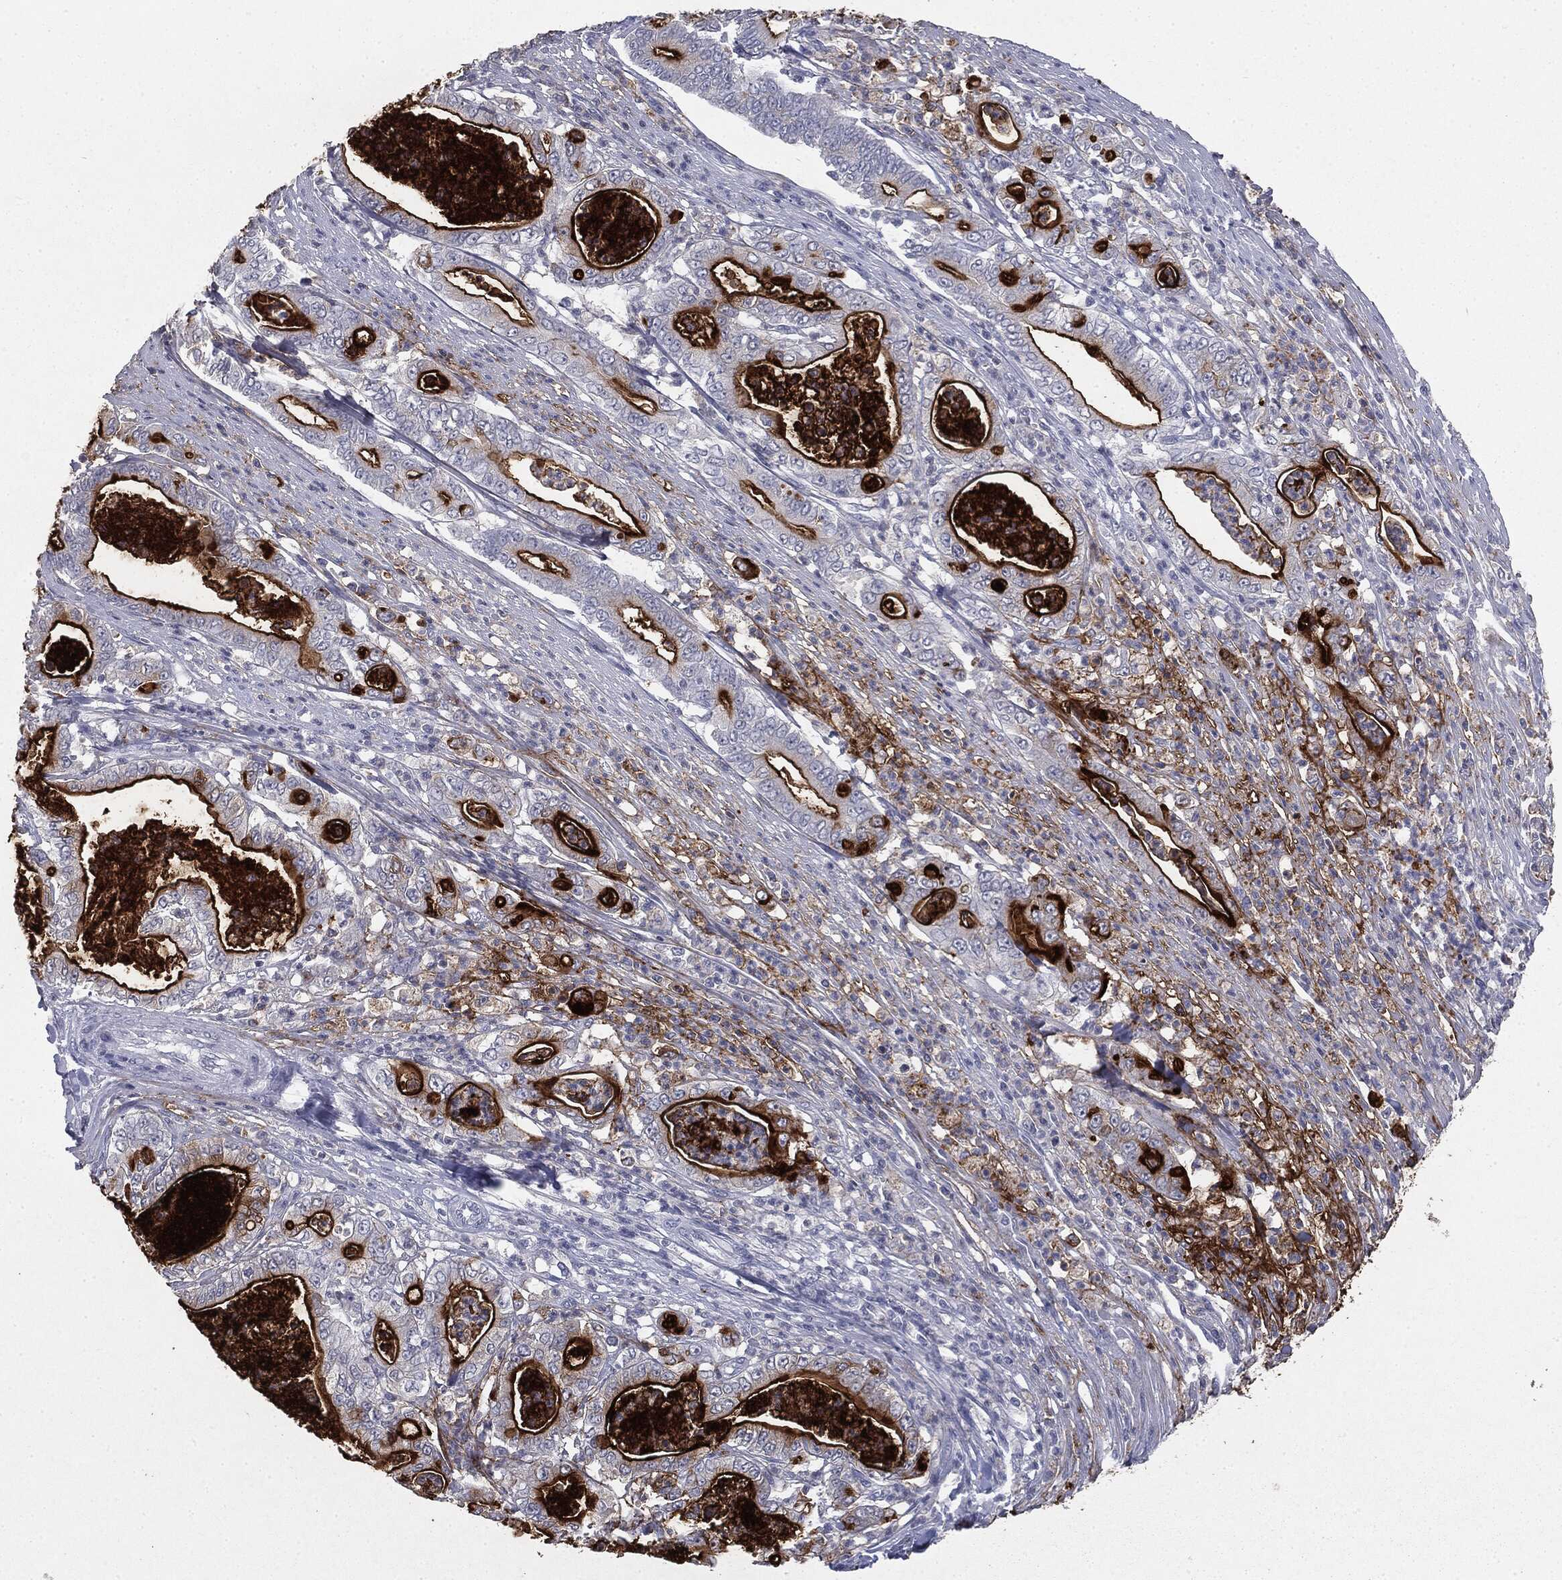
{"staining": {"intensity": "strong", "quantity": "25%-75%", "location": "cytoplasmic/membranous"}, "tissue": "pancreatic cancer", "cell_type": "Tumor cells", "image_type": "cancer", "snomed": [{"axis": "morphology", "description": "Adenocarcinoma, NOS"}, {"axis": "topography", "description": "Pancreas"}], "caption": "High-magnification brightfield microscopy of pancreatic cancer (adenocarcinoma) stained with DAB (3,3'-diaminobenzidine) (brown) and counterstained with hematoxylin (blue). tumor cells exhibit strong cytoplasmic/membranous positivity is present in about25%-75% of cells. (DAB IHC, brown staining for protein, blue staining for nuclei).", "gene": "MUC1", "patient": {"sex": "male", "age": 71}}